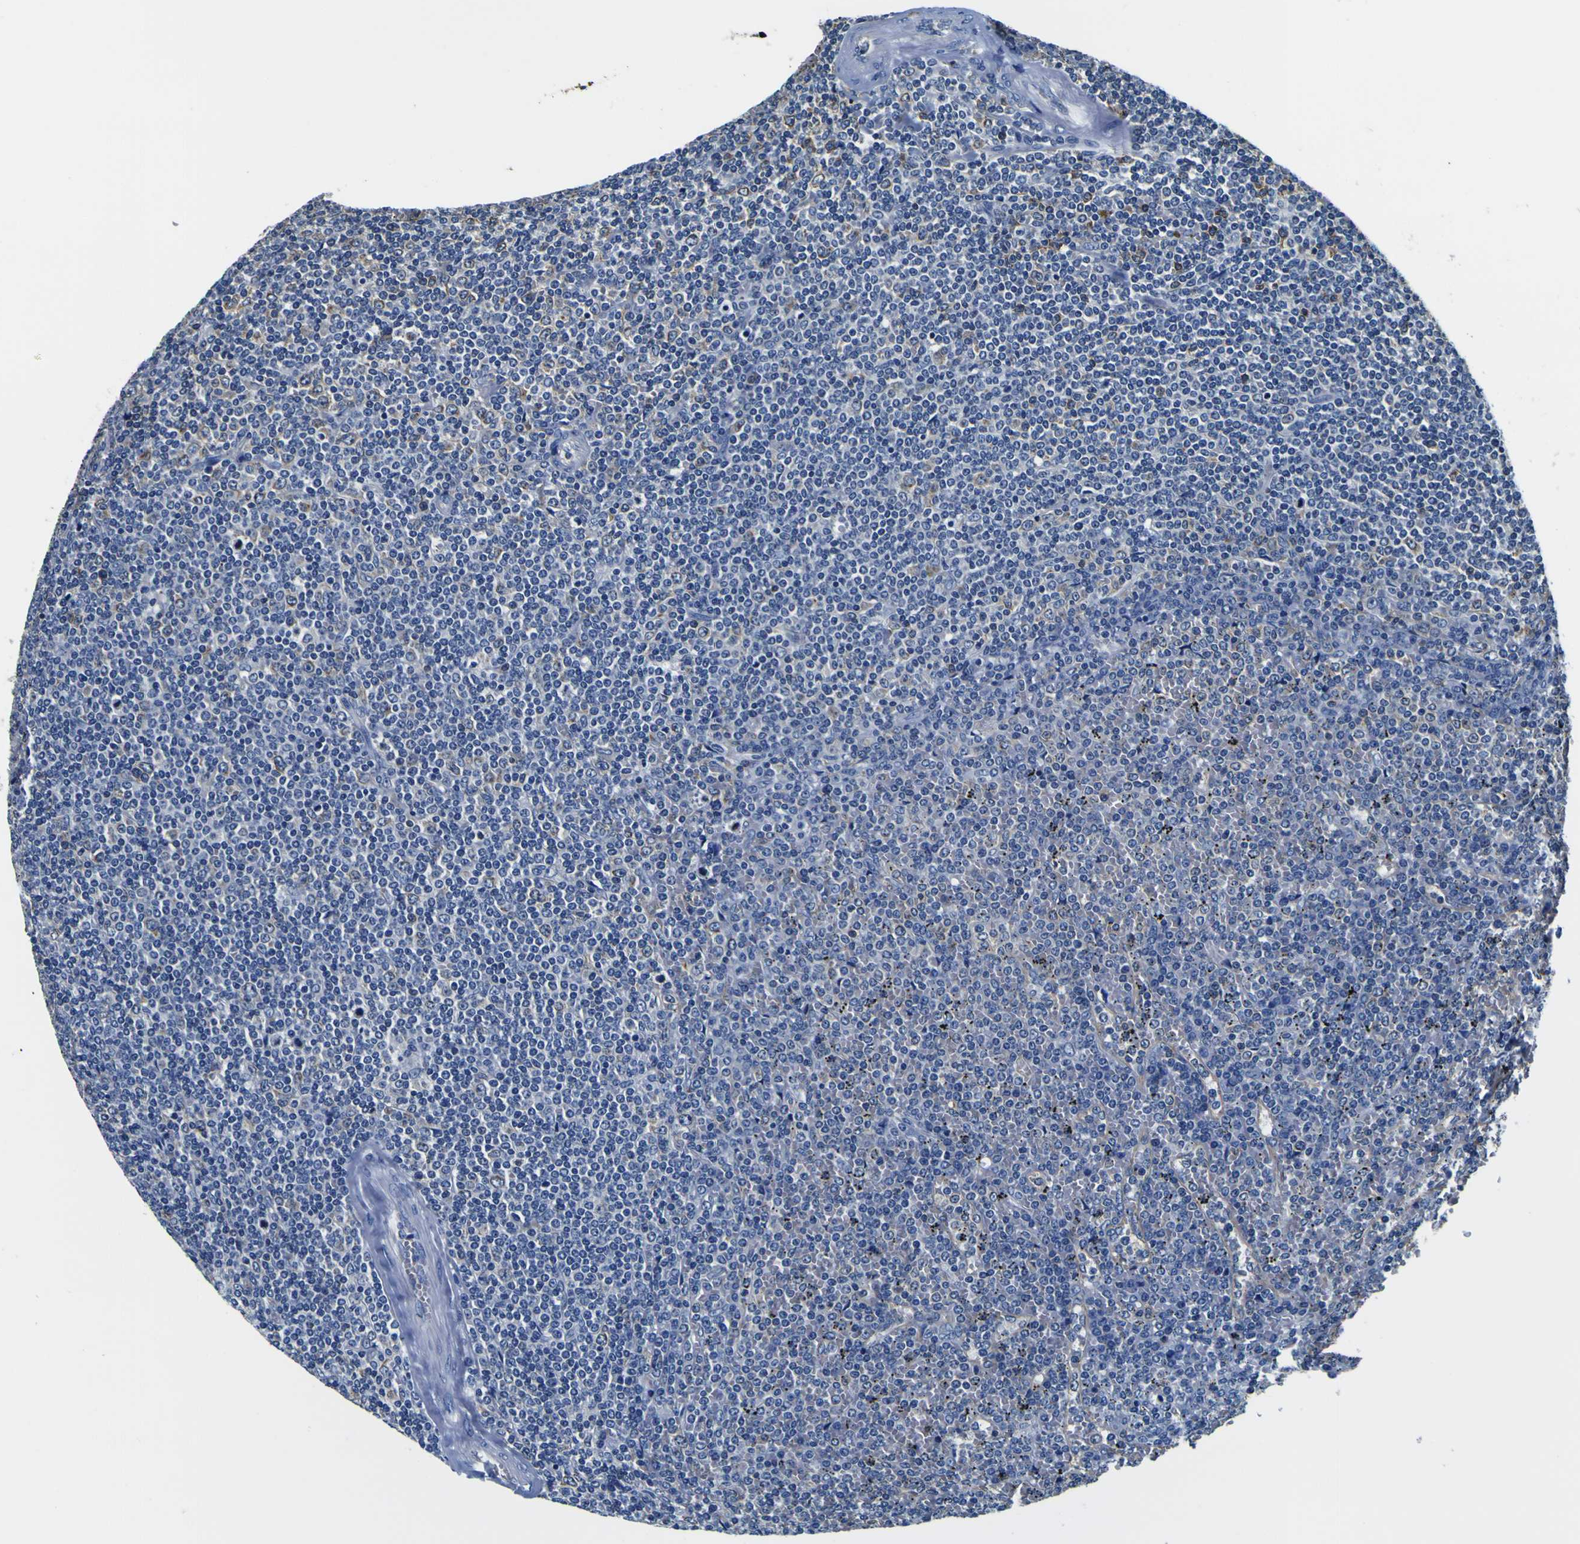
{"staining": {"intensity": "weak", "quantity": "<25%", "location": "cytoplasmic/membranous"}, "tissue": "lymphoma", "cell_type": "Tumor cells", "image_type": "cancer", "snomed": [{"axis": "morphology", "description": "Malignant lymphoma, non-Hodgkin's type, Low grade"}, {"axis": "topography", "description": "Spleen"}], "caption": "This micrograph is of low-grade malignant lymphoma, non-Hodgkin's type stained with IHC to label a protein in brown with the nuclei are counter-stained blue. There is no positivity in tumor cells.", "gene": "TUBA1B", "patient": {"sex": "female", "age": 19}}